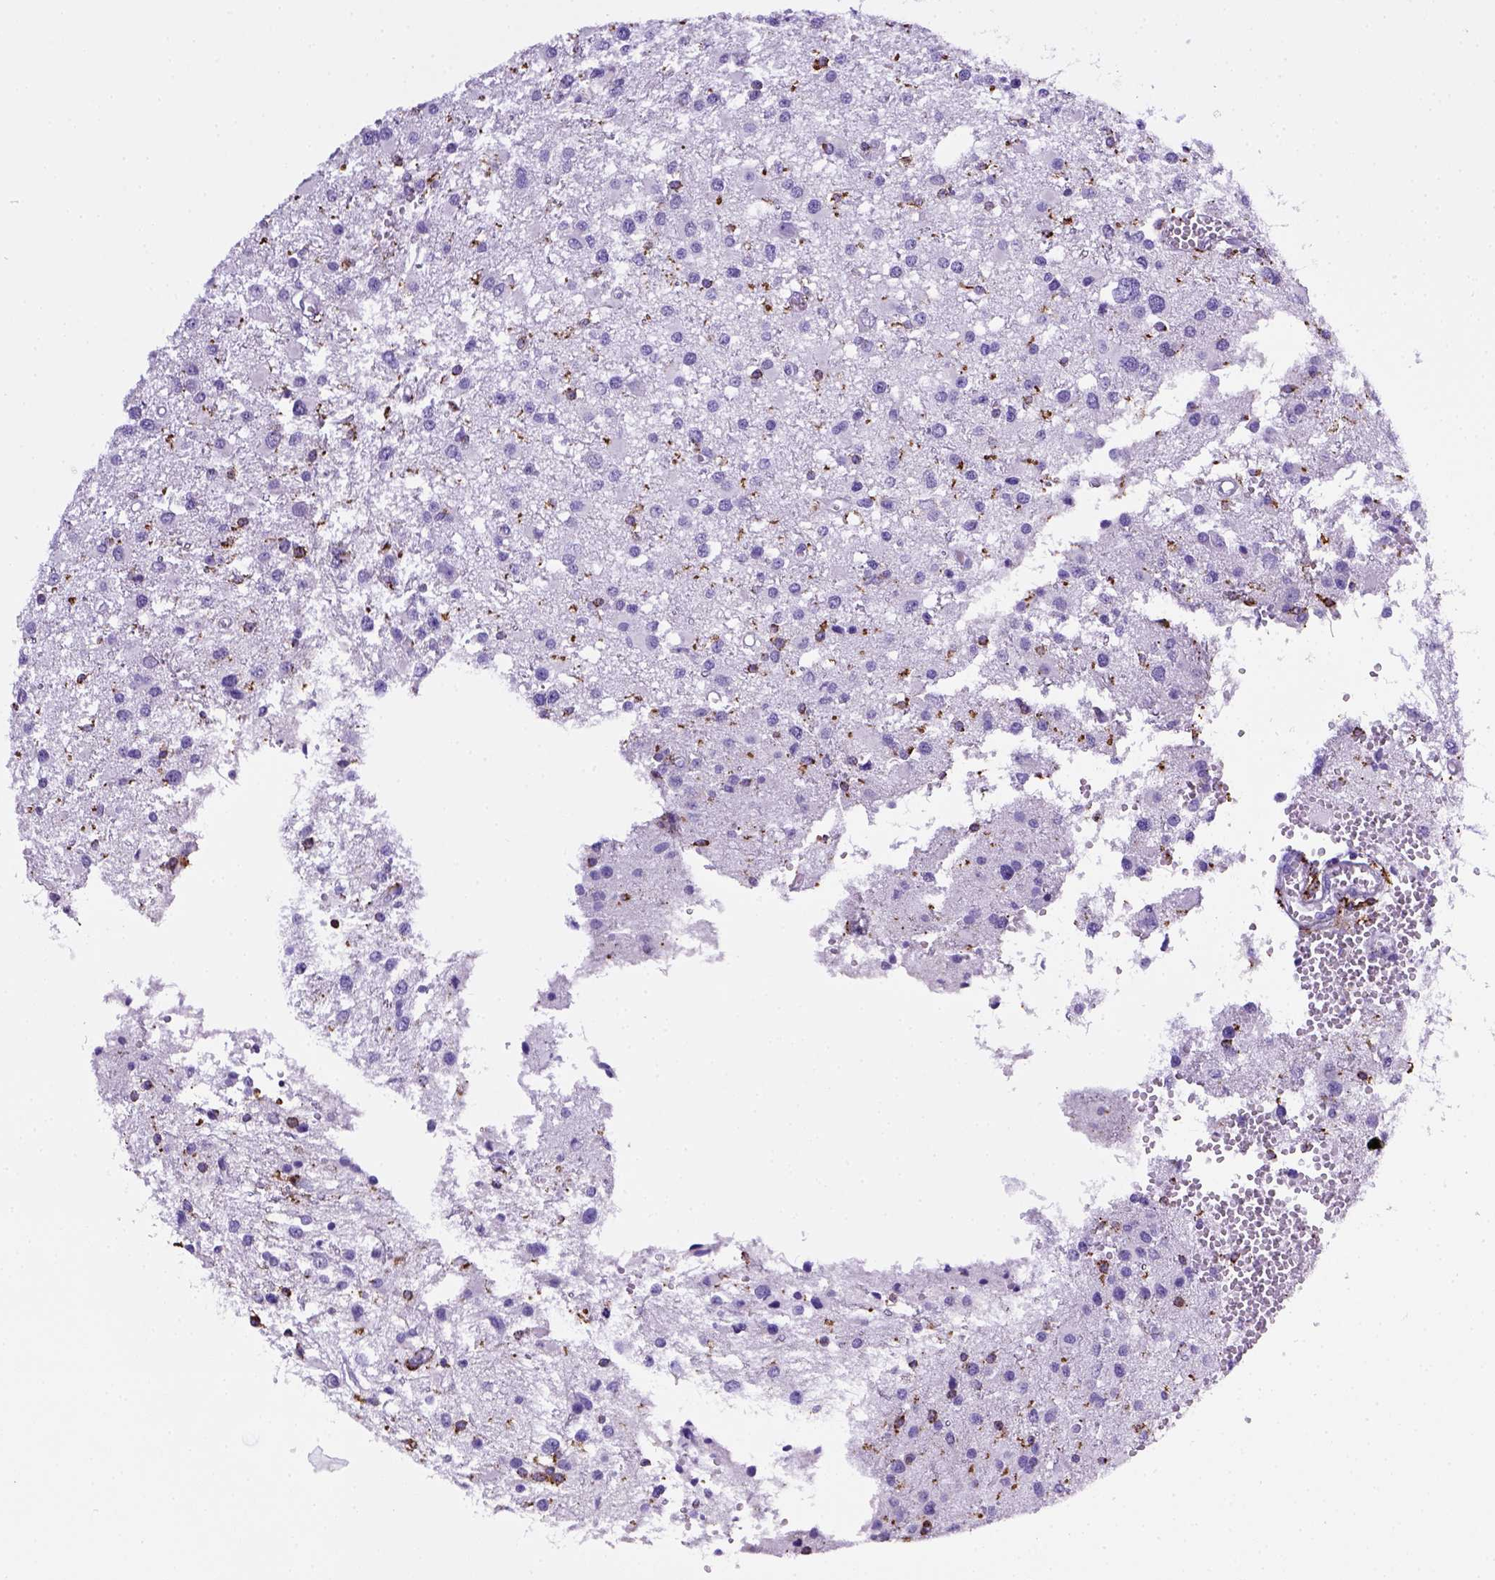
{"staining": {"intensity": "negative", "quantity": "none", "location": "none"}, "tissue": "glioma", "cell_type": "Tumor cells", "image_type": "cancer", "snomed": [{"axis": "morphology", "description": "Glioma, malignant, High grade"}, {"axis": "topography", "description": "Brain"}], "caption": "Immunohistochemistry (IHC) of human high-grade glioma (malignant) shows no expression in tumor cells.", "gene": "CD68", "patient": {"sex": "male", "age": 54}}